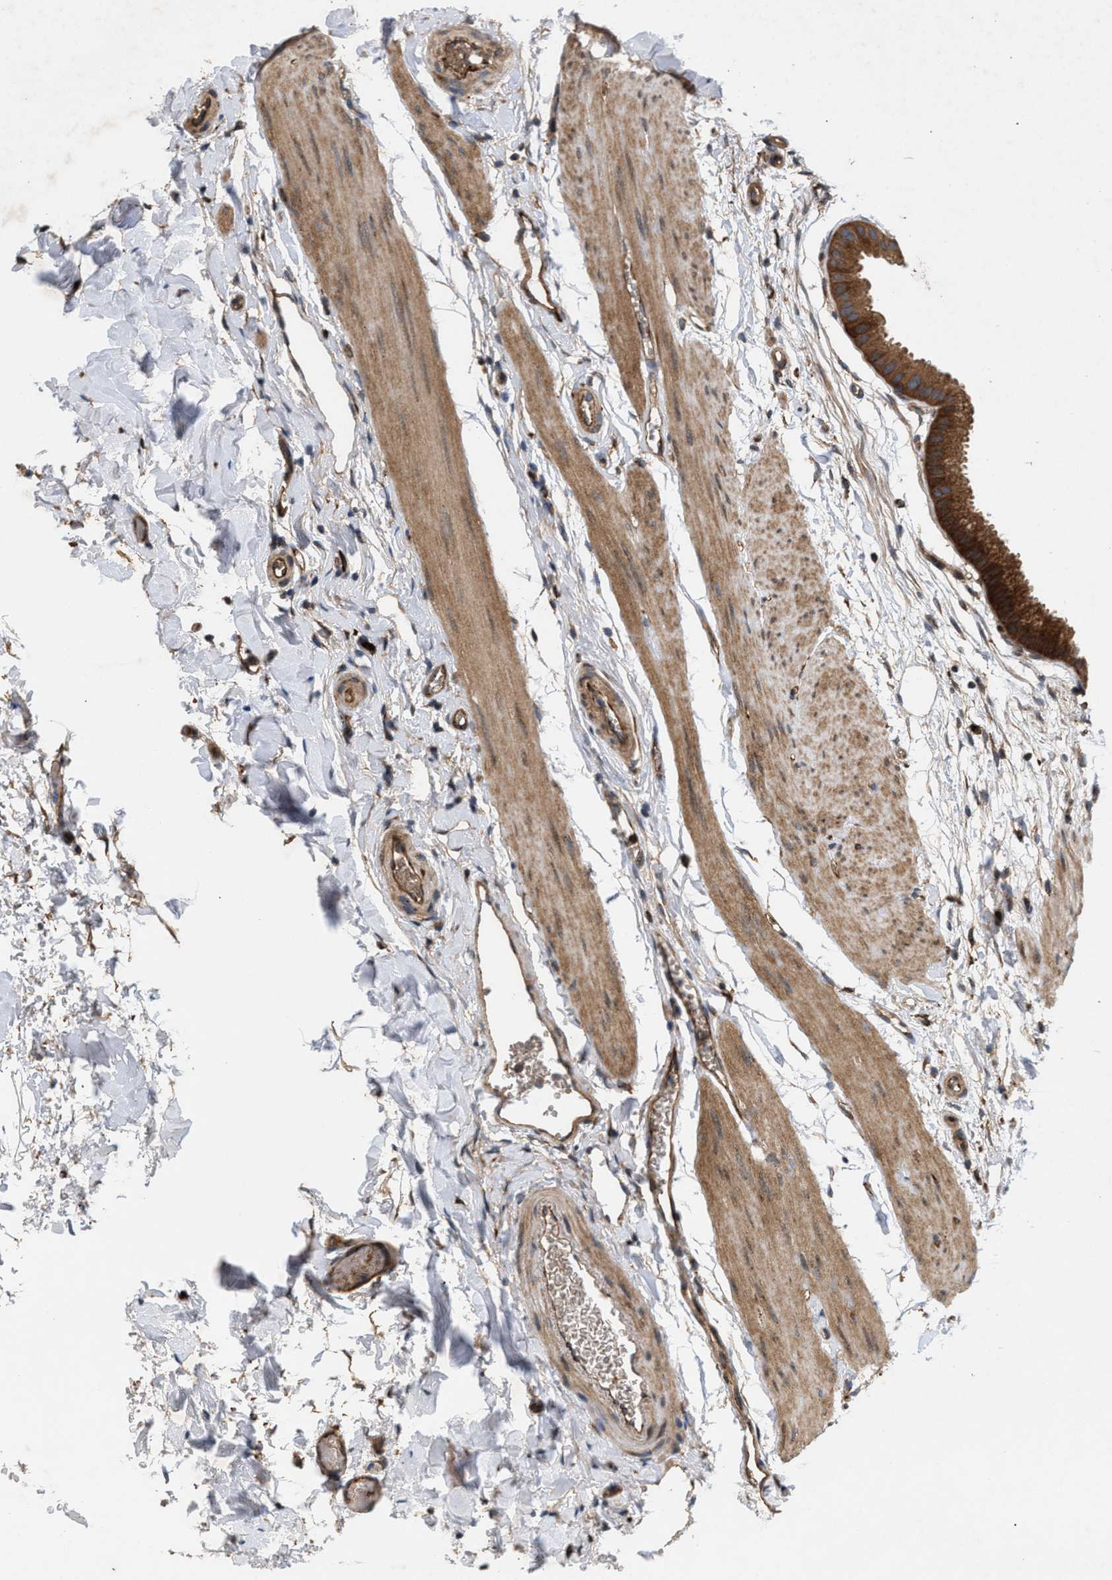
{"staining": {"intensity": "strong", "quantity": ">75%", "location": "cytoplasmic/membranous"}, "tissue": "gallbladder", "cell_type": "Glandular cells", "image_type": "normal", "snomed": [{"axis": "morphology", "description": "Normal tissue, NOS"}, {"axis": "topography", "description": "Gallbladder"}], "caption": "Immunohistochemical staining of unremarkable gallbladder exhibits strong cytoplasmic/membranous protein staining in approximately >75% of glandular cells.", "gene": "GCC1", "patient": {"sex": "female", "age": 64}}